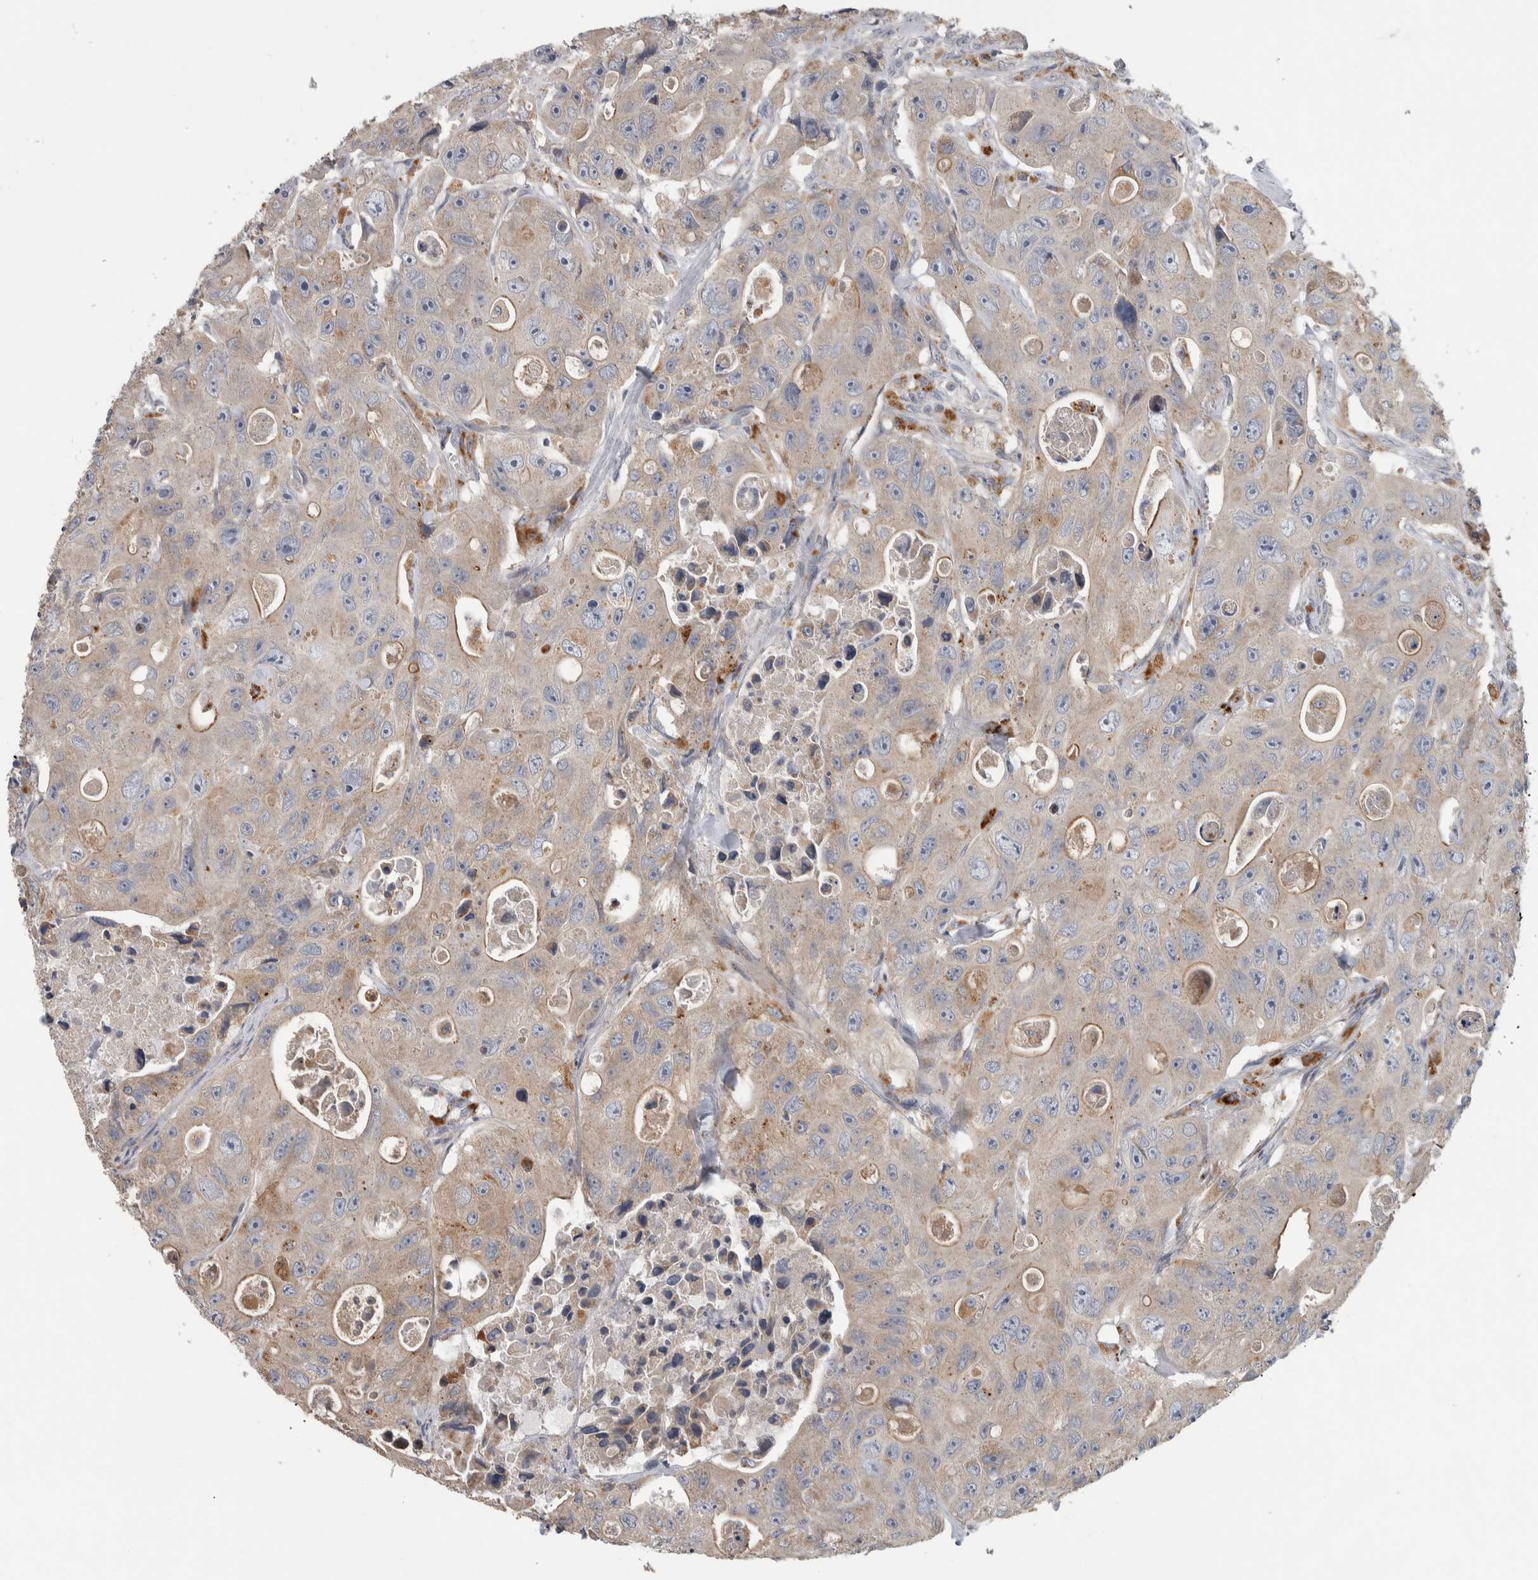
{"staining": {"intensity": "weak", "quantity": "25%-75%", "location": "cytoplasmic/membranous"}, "tissue": "colorectal cancer", "cell_type": "Tumor cells", "image_type": "cancer", "snomed": [{"axis": "morphology", "description": "Adenocarcinoma, NOS"}, {"axis": "topography", "description": "Colon"}], "caption": "High-power microscopy captured an immunohistochemistry (IHC) photomicrograph of colorectal cancer (adenocarcinoma), revealing weak cytoplasmic/membranous positivity in approximately 25%-75% of tumor cells.", "gene": "FAM83G", "patient": {"sex": "female", "age": 46}}